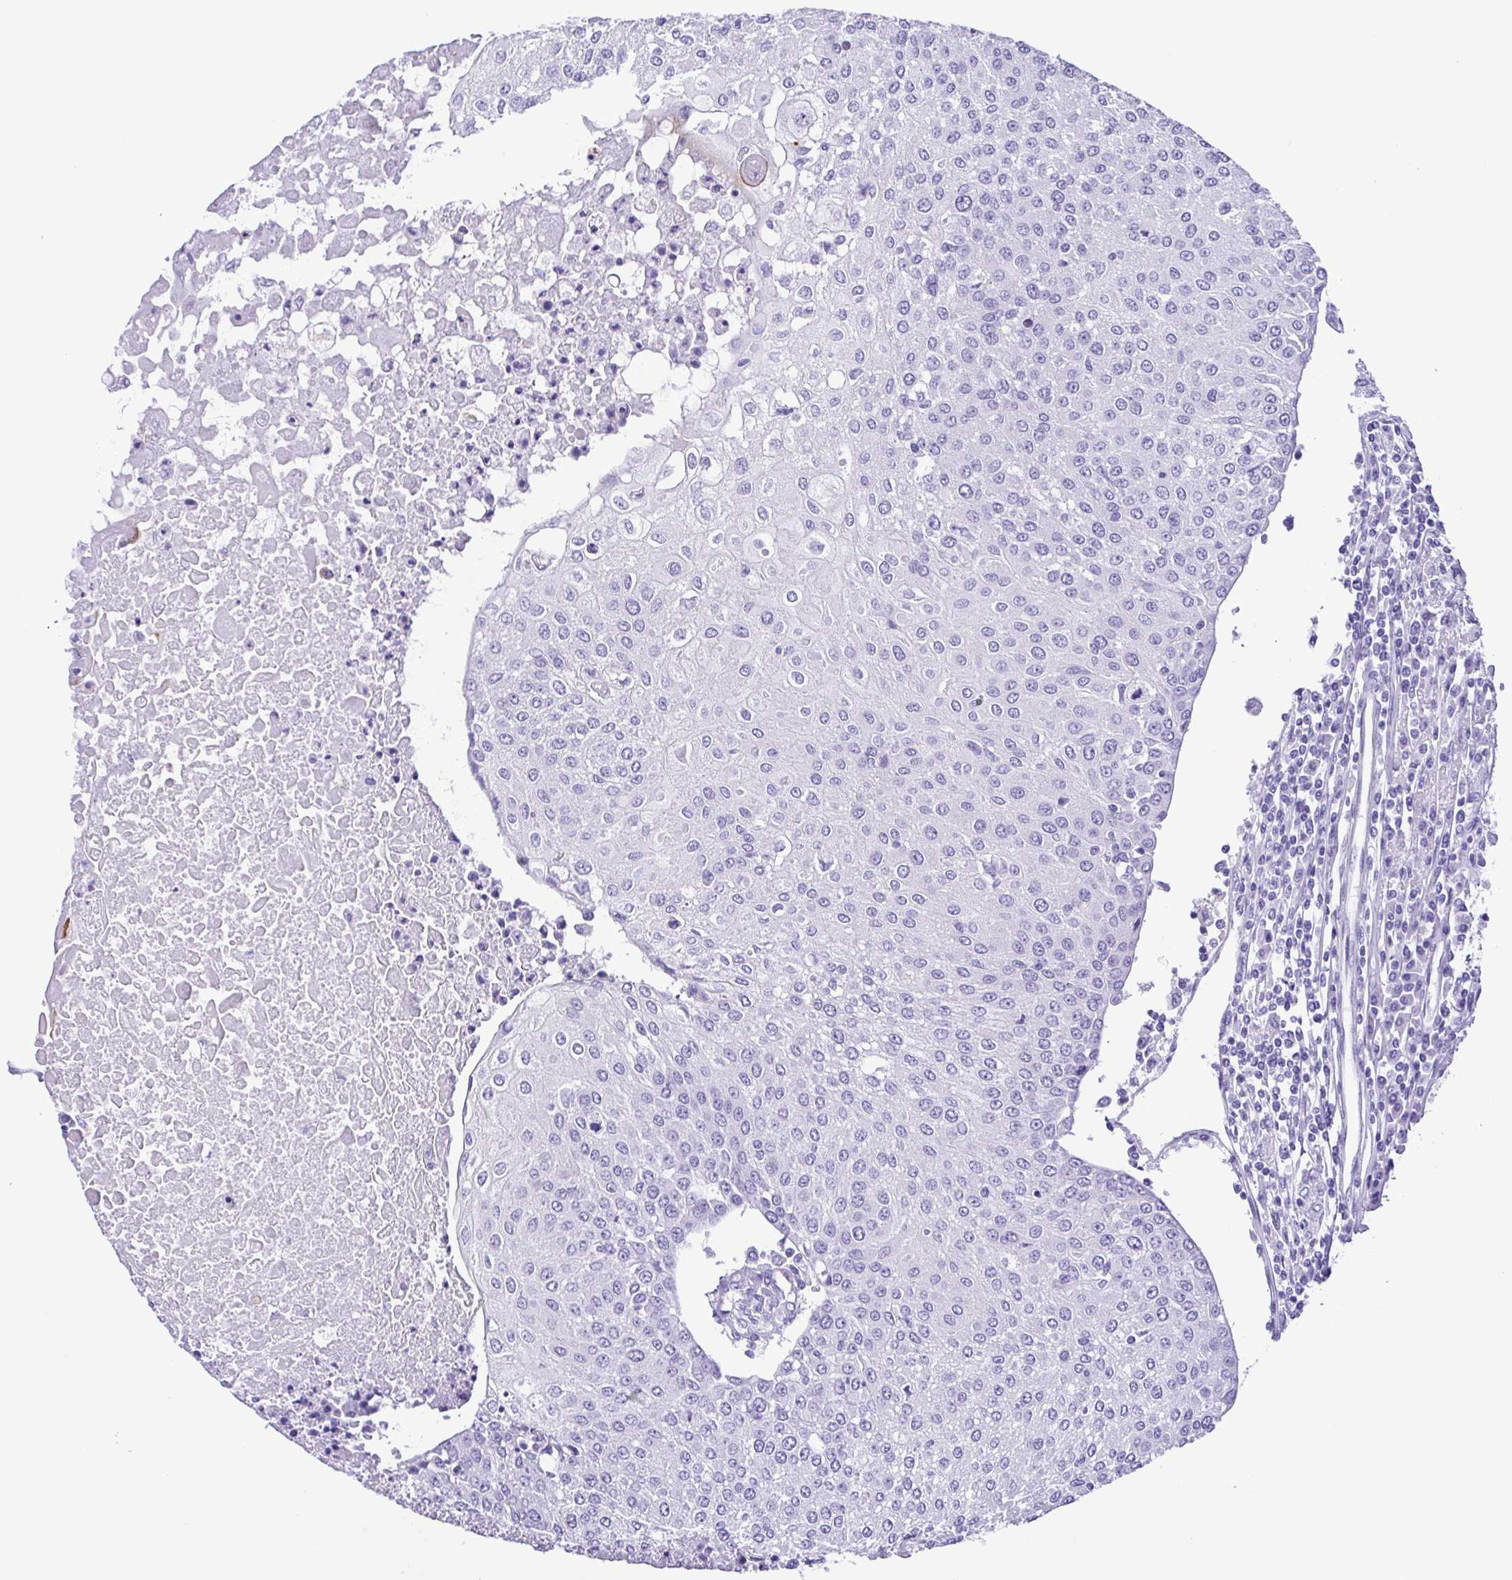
{"staining": {"intensity": "negative", "quantity": "none", "location": "none"}, "tissue": "urothelial cancer", "cell_type": "Tumor cells", "image_type": "cancer", "snomed": [{"axis": "morphology", "description": "Urothelial carcinoma, High grade"}, {"axis": "topography", "description": "Urinary bladder"}], "caption": "An immunohistochemistry (IHC) photomicrograph of urothelial carcinoma (high-grade) is shown. There is no staining in tumor cells of urothelial carcinoma (high-grade).", "gene": "OVGP1", "patient": {"sex": "female", "age": 85}}